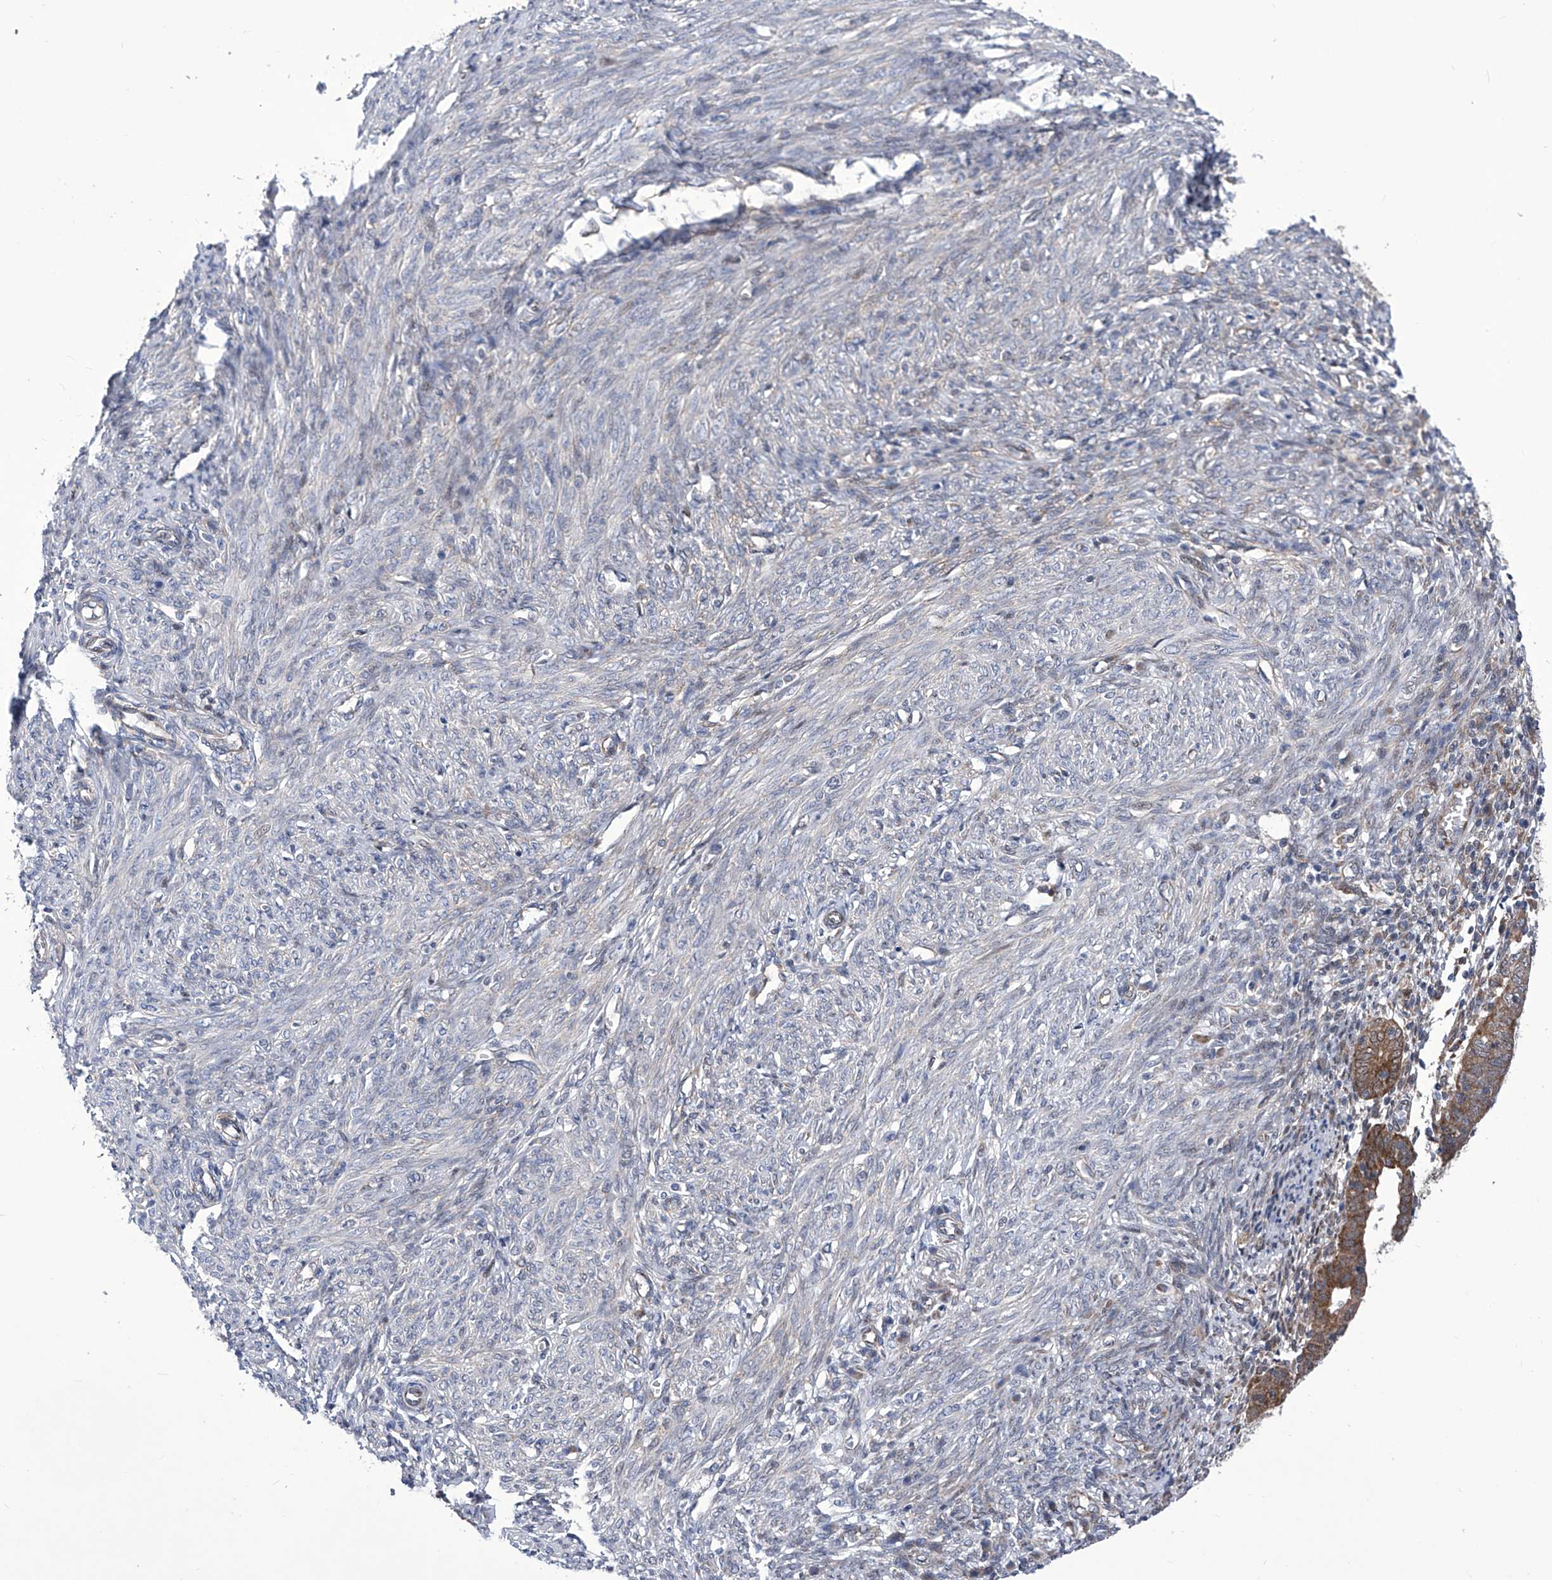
{"staining": {"intensity": "moderate", "quantity": ">75%", "location": "cytoplasmic/membranous"}, "tissue": "endometrial cancer", "cell_type": "Tumor cells", "image_type": "cancer", "snomed": [{"axis": "morphology", "description": "Adenocarcinoma, NOS"}, {"axis": "topography", "description": "Uterus"}], "caption": "Protein staining of adenocarcinoma (endometrial) tissue reveals moderate cytoplasmic/membranous staining in approximately >75% of tumor cells.", "gene": "KTI12", "patient": {"sex": "female", "age": 77}}